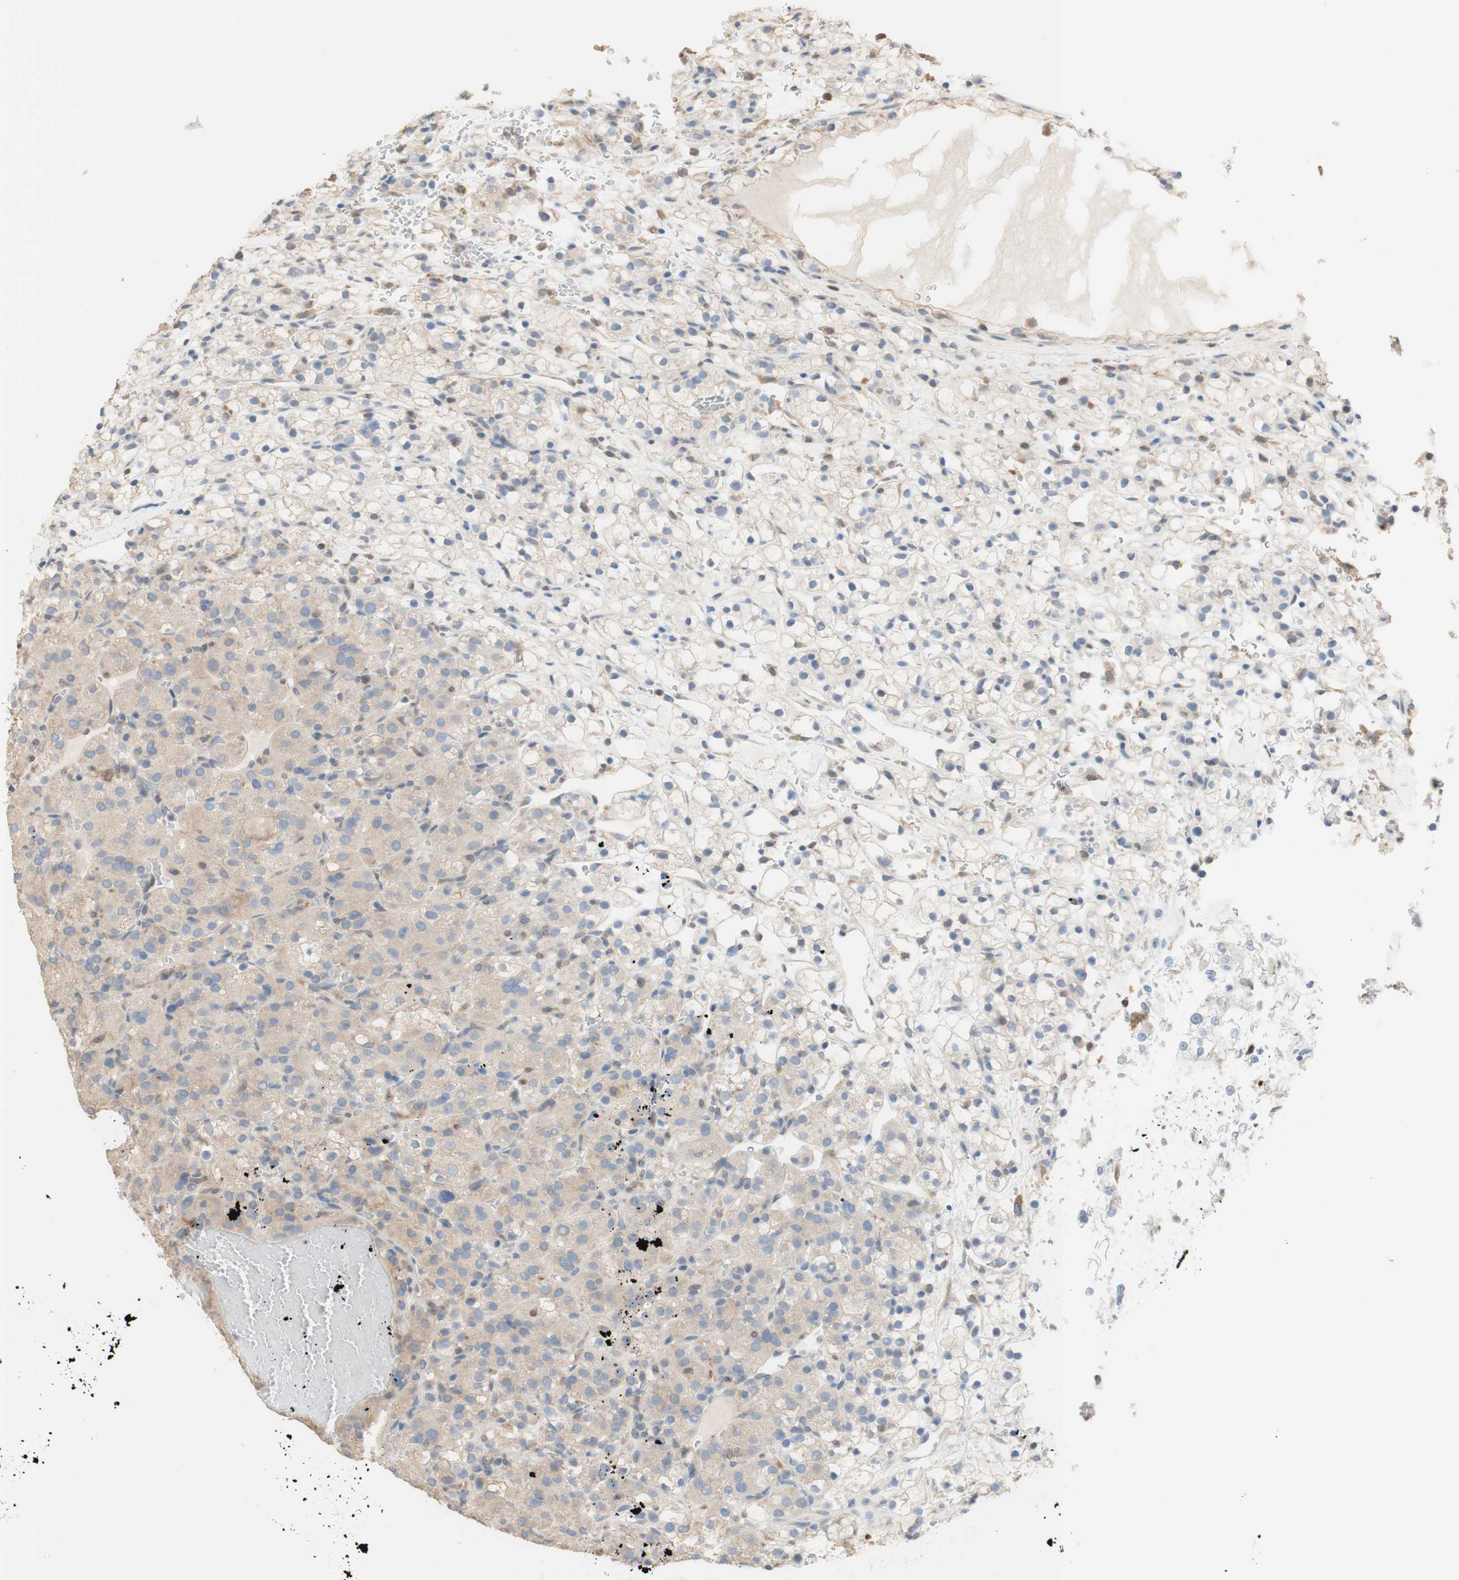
{"staining": {"intensity": "weak", "quantity": "25%-75%", "location": "cytoplasmic/membranous"}, "tissue": "renal cancer", "cell_type": "Tumor cells", "image_type": "cancer", "snomed": [{"axis": "morphology", "description": "Adenocarcinoma, NOS"}, {"axis": "topography", "description": "Kidney"}], "caption": "Weak cytoplasmic/membranous protein staining is appreciated in about 25%-75% of tumor cells in adenocarcinoma (renal). (IHC, brightfield microscopy, high magnification).", "gene": "COMT", "patient": {"sex": "male", "age": 61}}